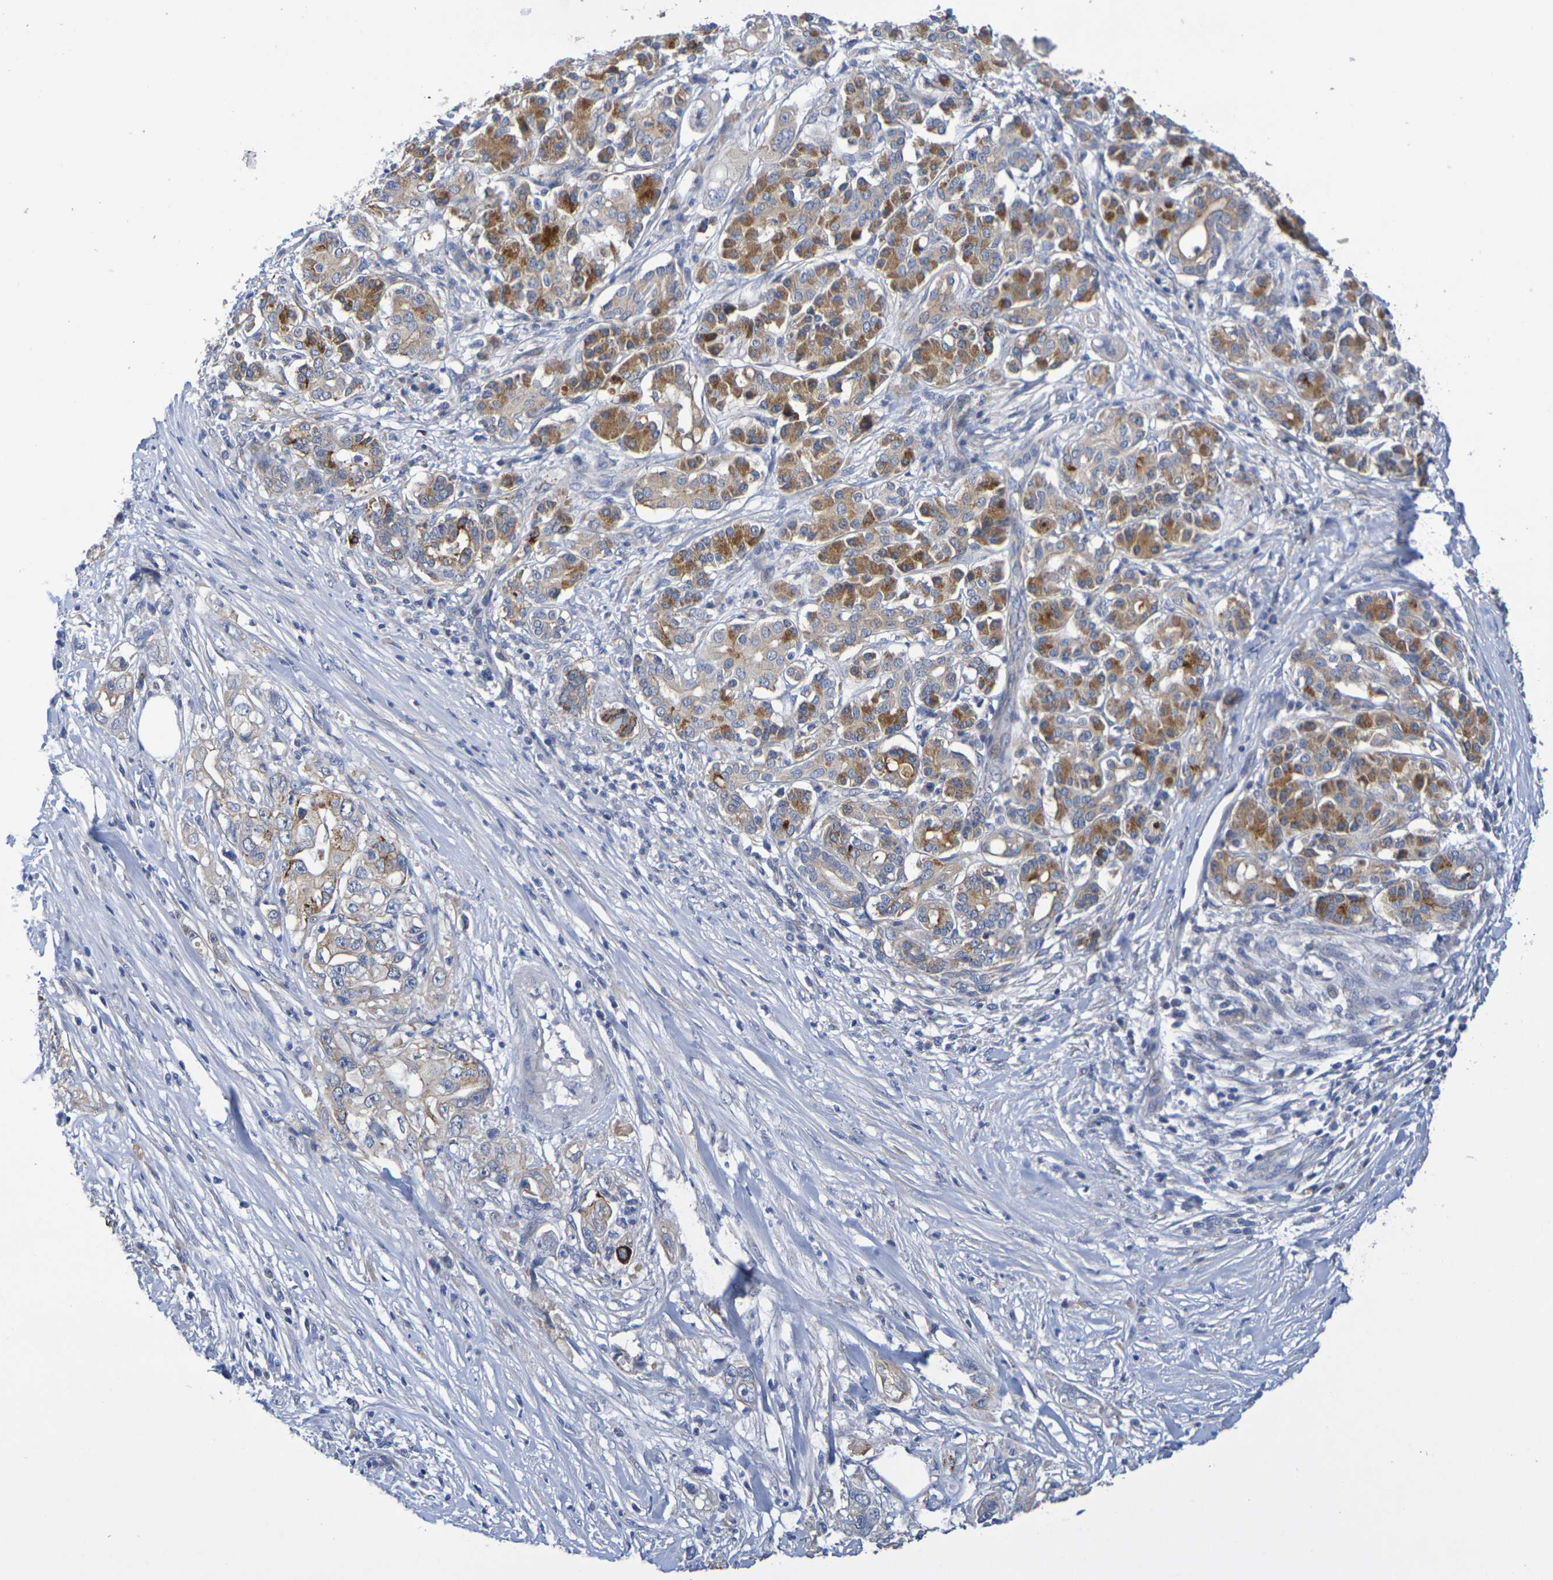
{"staining": {"intensity": "moderate", "quantity": "25%-75%", "location": "cytoplasmic/membranous"}, "tissue": "pancreatic cancer", "cell_type": "Tumor cells", "image_type": "cancer", "snomed": [{"axis": "morphology", "description": "Normal tissue, NOS"}, {"axis": "topography", "description": "Pancreas"}], "caption": "Immunohistochemical staining of pancreatic cancer displays medium levels of moderate cytoplasmic/membranous staining in approximately 25%-75% of tumor cells.", "gene": "SDC4", "patient": {"sex": "male", "age": 42}}